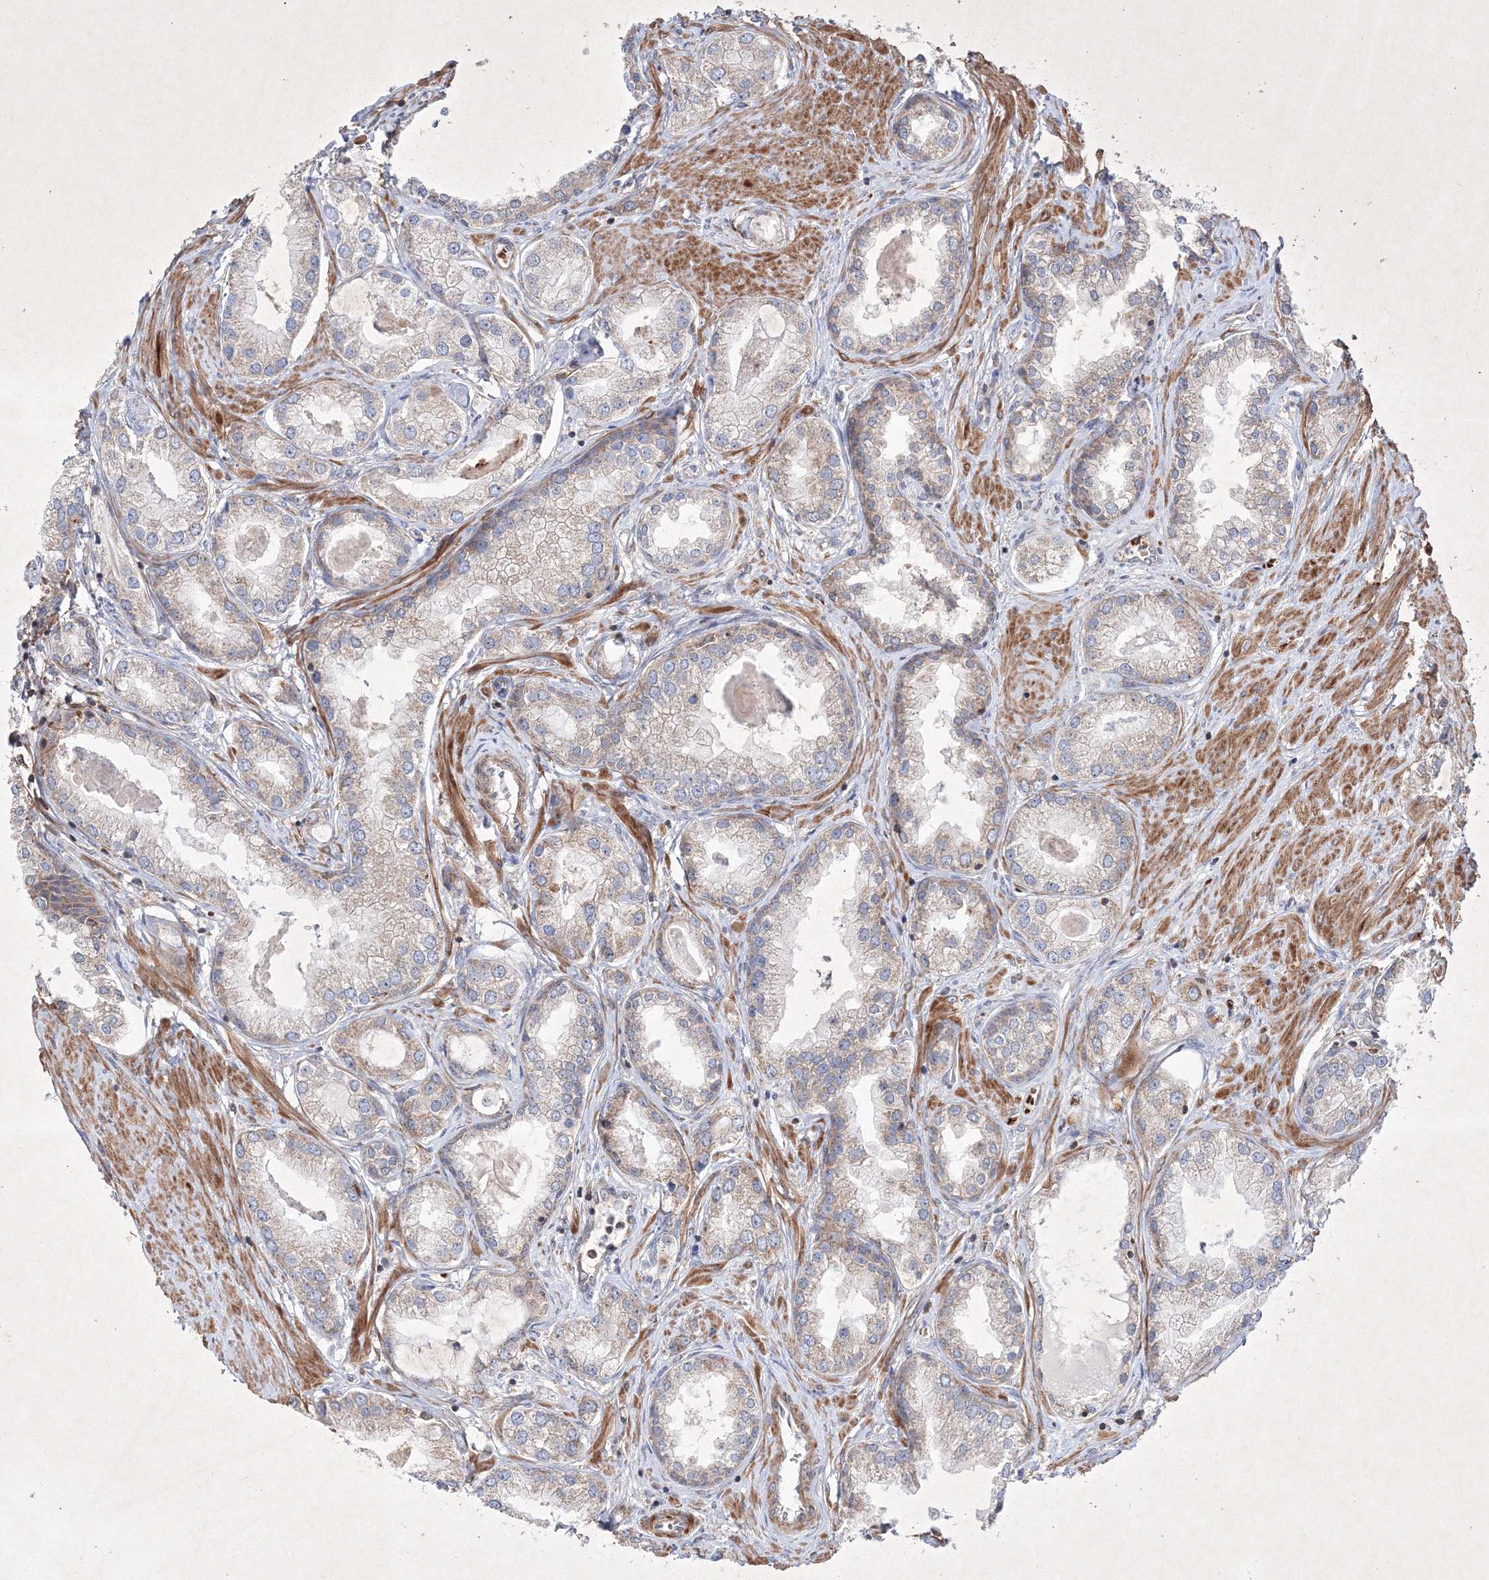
{"staining": {"intensity": "weak", "quantity": "25%-75%", "location": "cytoplasmic/membranous"}, "tissue": "prostate cancer", "cell_type": "Tumor cells", "image_type": "cancer", "snomed": [{"axis": "morphology", "description": "Adenocarcinoma, Low grade"}, {"axis": "topography", "description": "Prostate"}], "caption": "IHC (DAB) staining of human low-grade adenocarcinoma (prostate) demonstrates weak cytoplasmic/membranous protein staining in approximately 25%-75% of tumor cells.", "gene": "OPA1", "patient": {"sex": "male", "age": 63}}